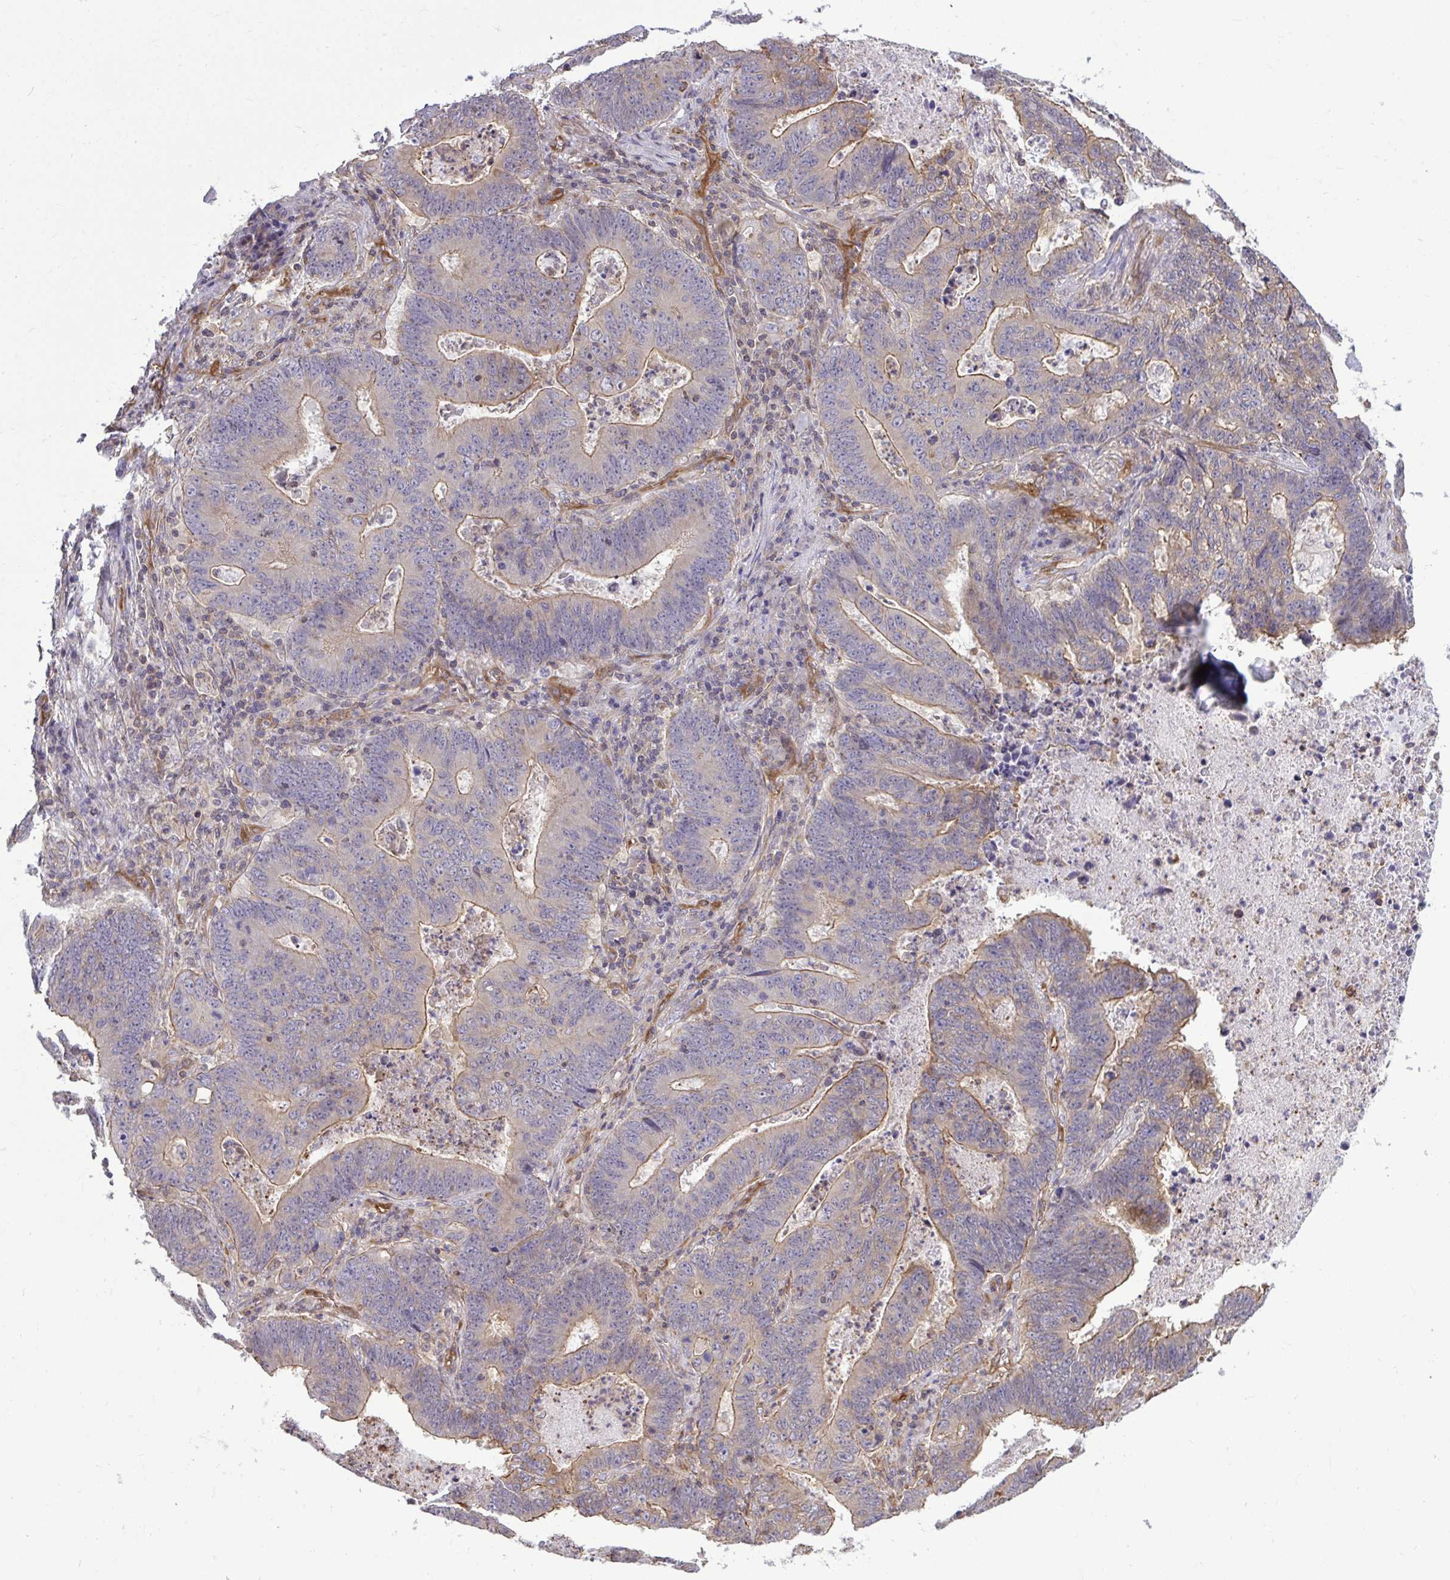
{"staining": {"intensity": "weak", "quantity": ">75%", "location": "cytoplasmic/membranous"}, "tissue": "lung cancer", "cell_type": "Tumor cells", "image_type": "cancer", "snomed": [{"axis": "morphology", "description": "Aneuploidy"}, {"axis": "morphology", "description": "Adenocarcinoma, NOS"}, {"axis": "morphology", "description": "Adenocarcinoma primary or metastatic"}, {"axis": "topography", "description": "Lung"}], "caption": "Lung adenocarcinoma primary or metastatic tissue demonstrates weak cytoplasmic/membranous expression in about >75% of tumor cells, visualized by immunohistochemistry.", "gene": "FUT10", "patient": {"sex": "female", "age": 75}}